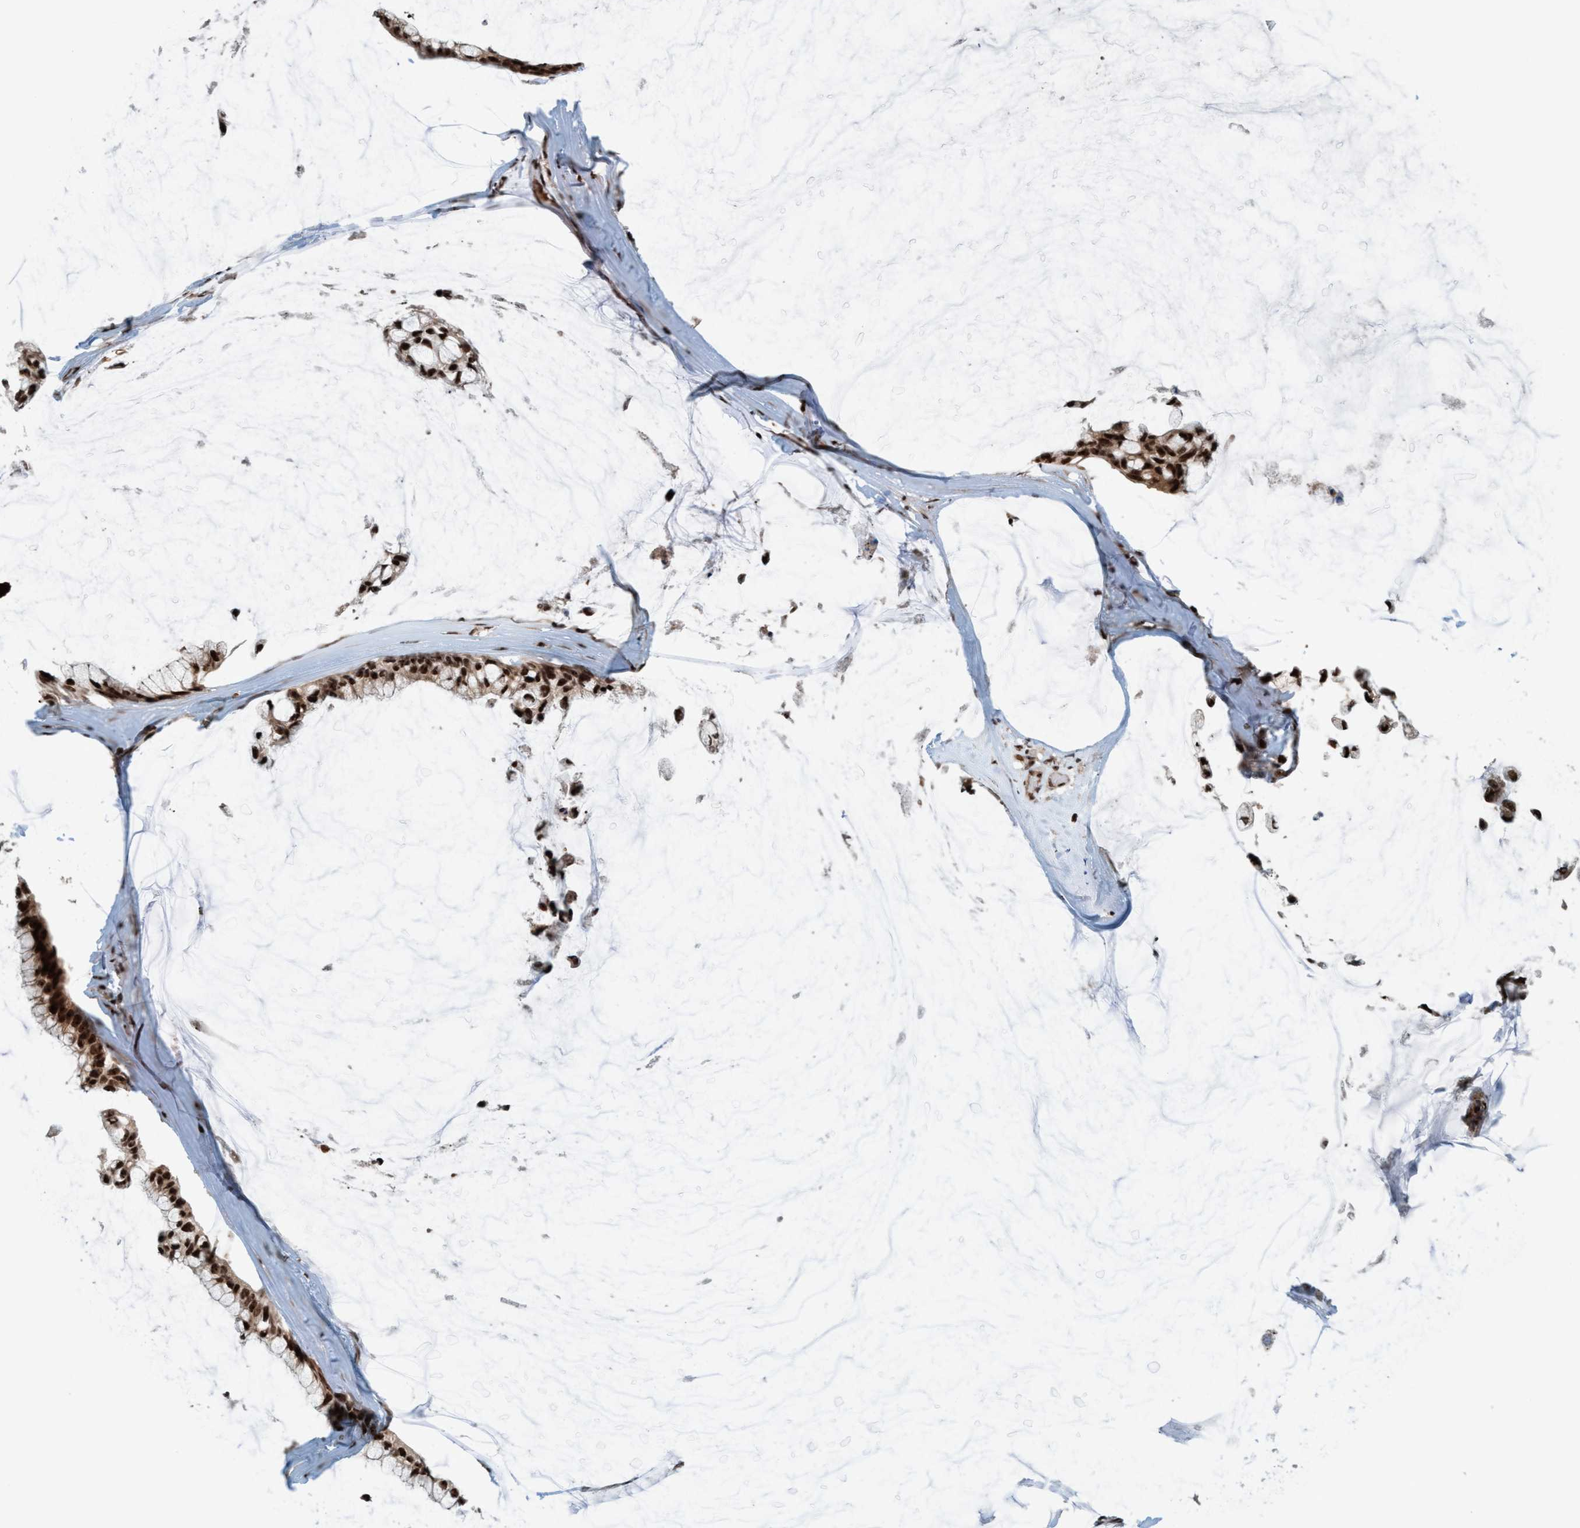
{"staining": {"intensity": "strong", "quantity": ">75%", "location": "nuclear"}, "tissue": "ovarian cancer", "cell_type": "Tumor cells", "image_type": "cancer", "snomed": [{"axis": "morphology", "description": "Cystadenocarcinoma, mucinous, NOS"}, {"axis": "topography", "description": "Ovary"}], "caption": "Ovarian cancer tissue exhibits strong nuclear staining in approximately >75% of tumor cells", "gene": "SMCR8", "patient": {"sex": "female", "age": 39}}